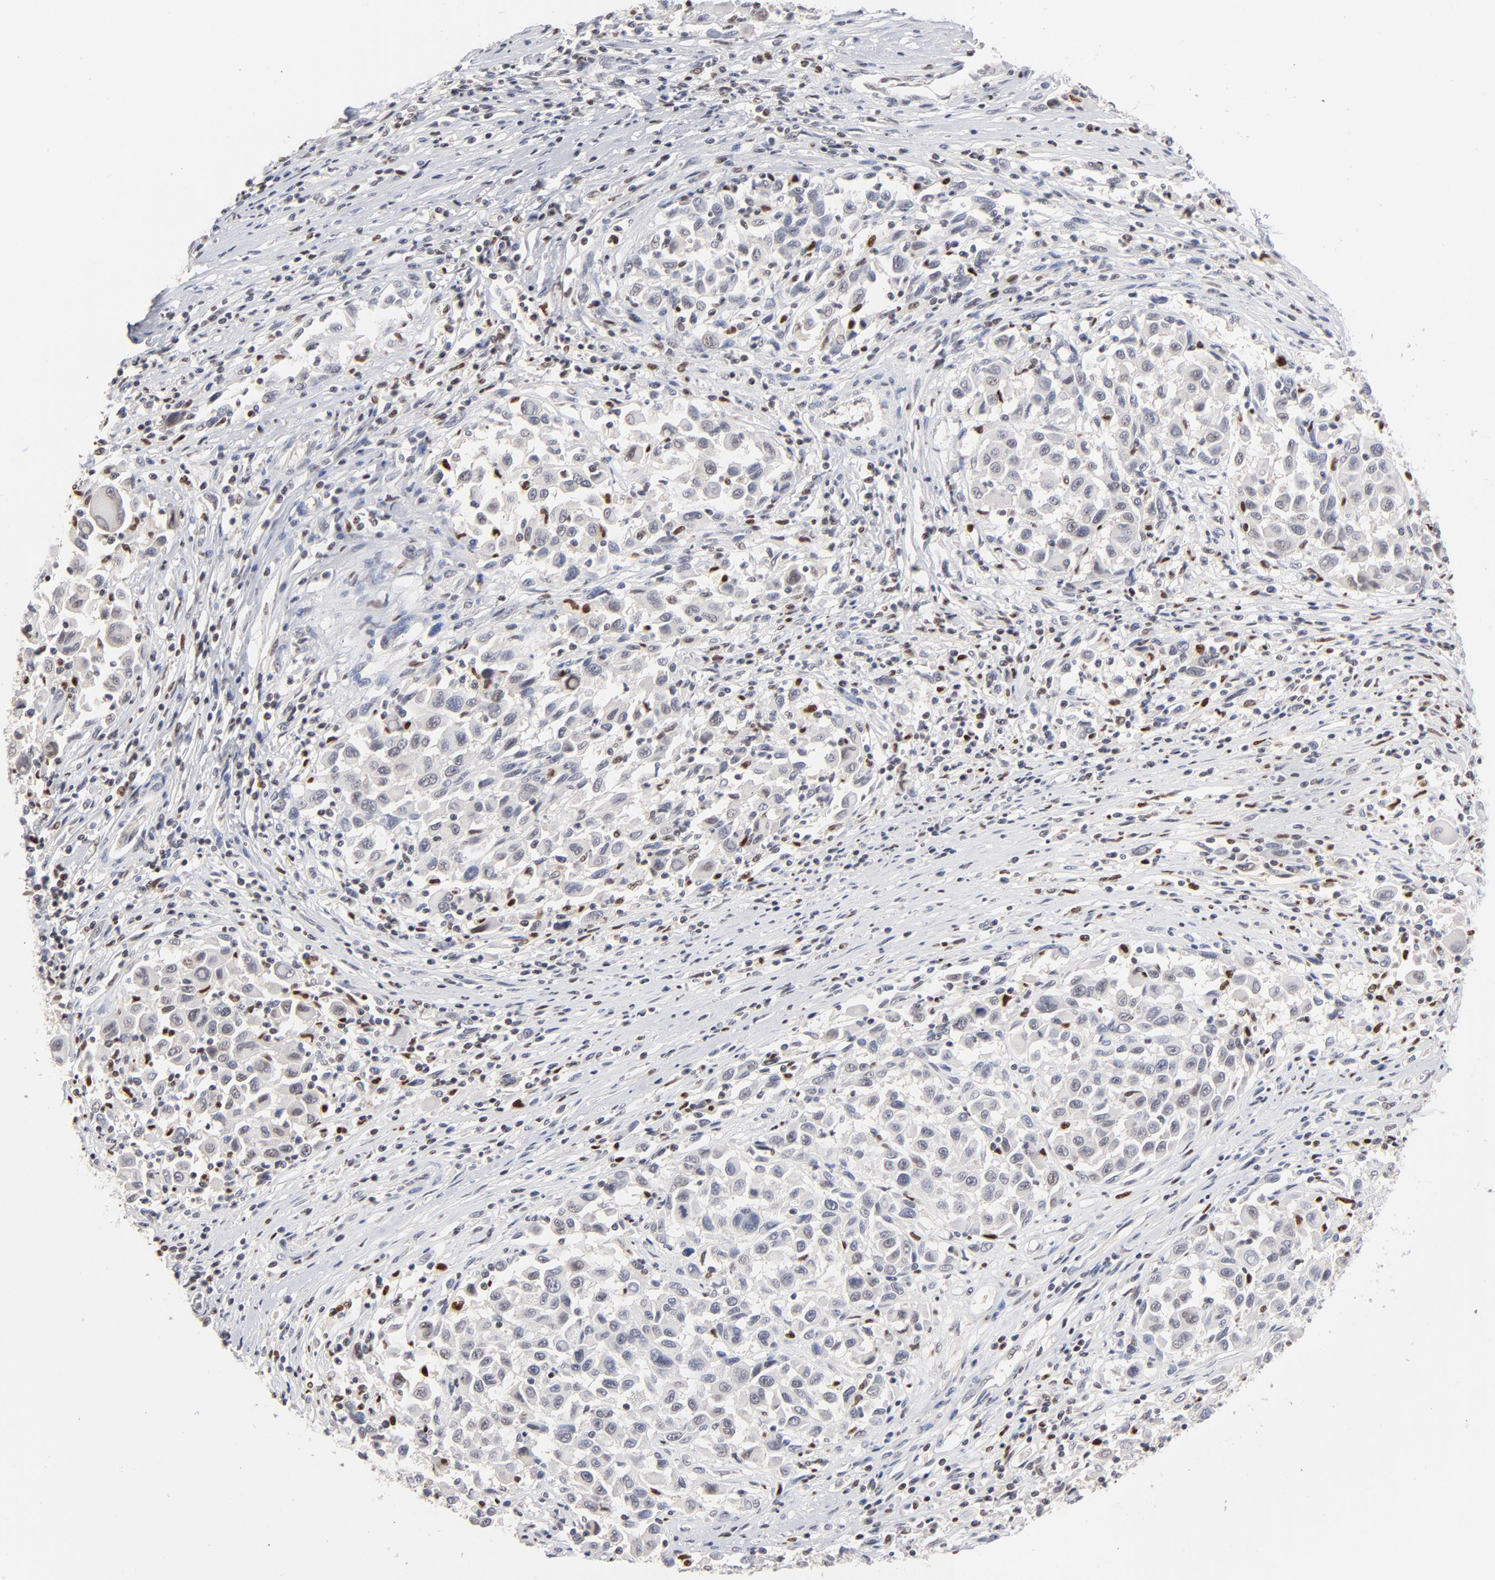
{"staining": {"intensity": "negative", "quantity": "none", "location": "none"}, "tissue": "melanoma", "cell_type": "Tumor cells", "image_type": "cancer", "snomed": [{"axis": "morphology", "description": "Malignant melanoma, Metastatic site"}, {"axis": "topography", "description": "Lymph node"}], "caption": "Human malignant melanoma (metastatic site) stained for a protein using immunohistochemistry (IHC) exhibits no expression in tumor cells.", "gene": "MAX", "patient": {"sex": "male", "age": 61}}